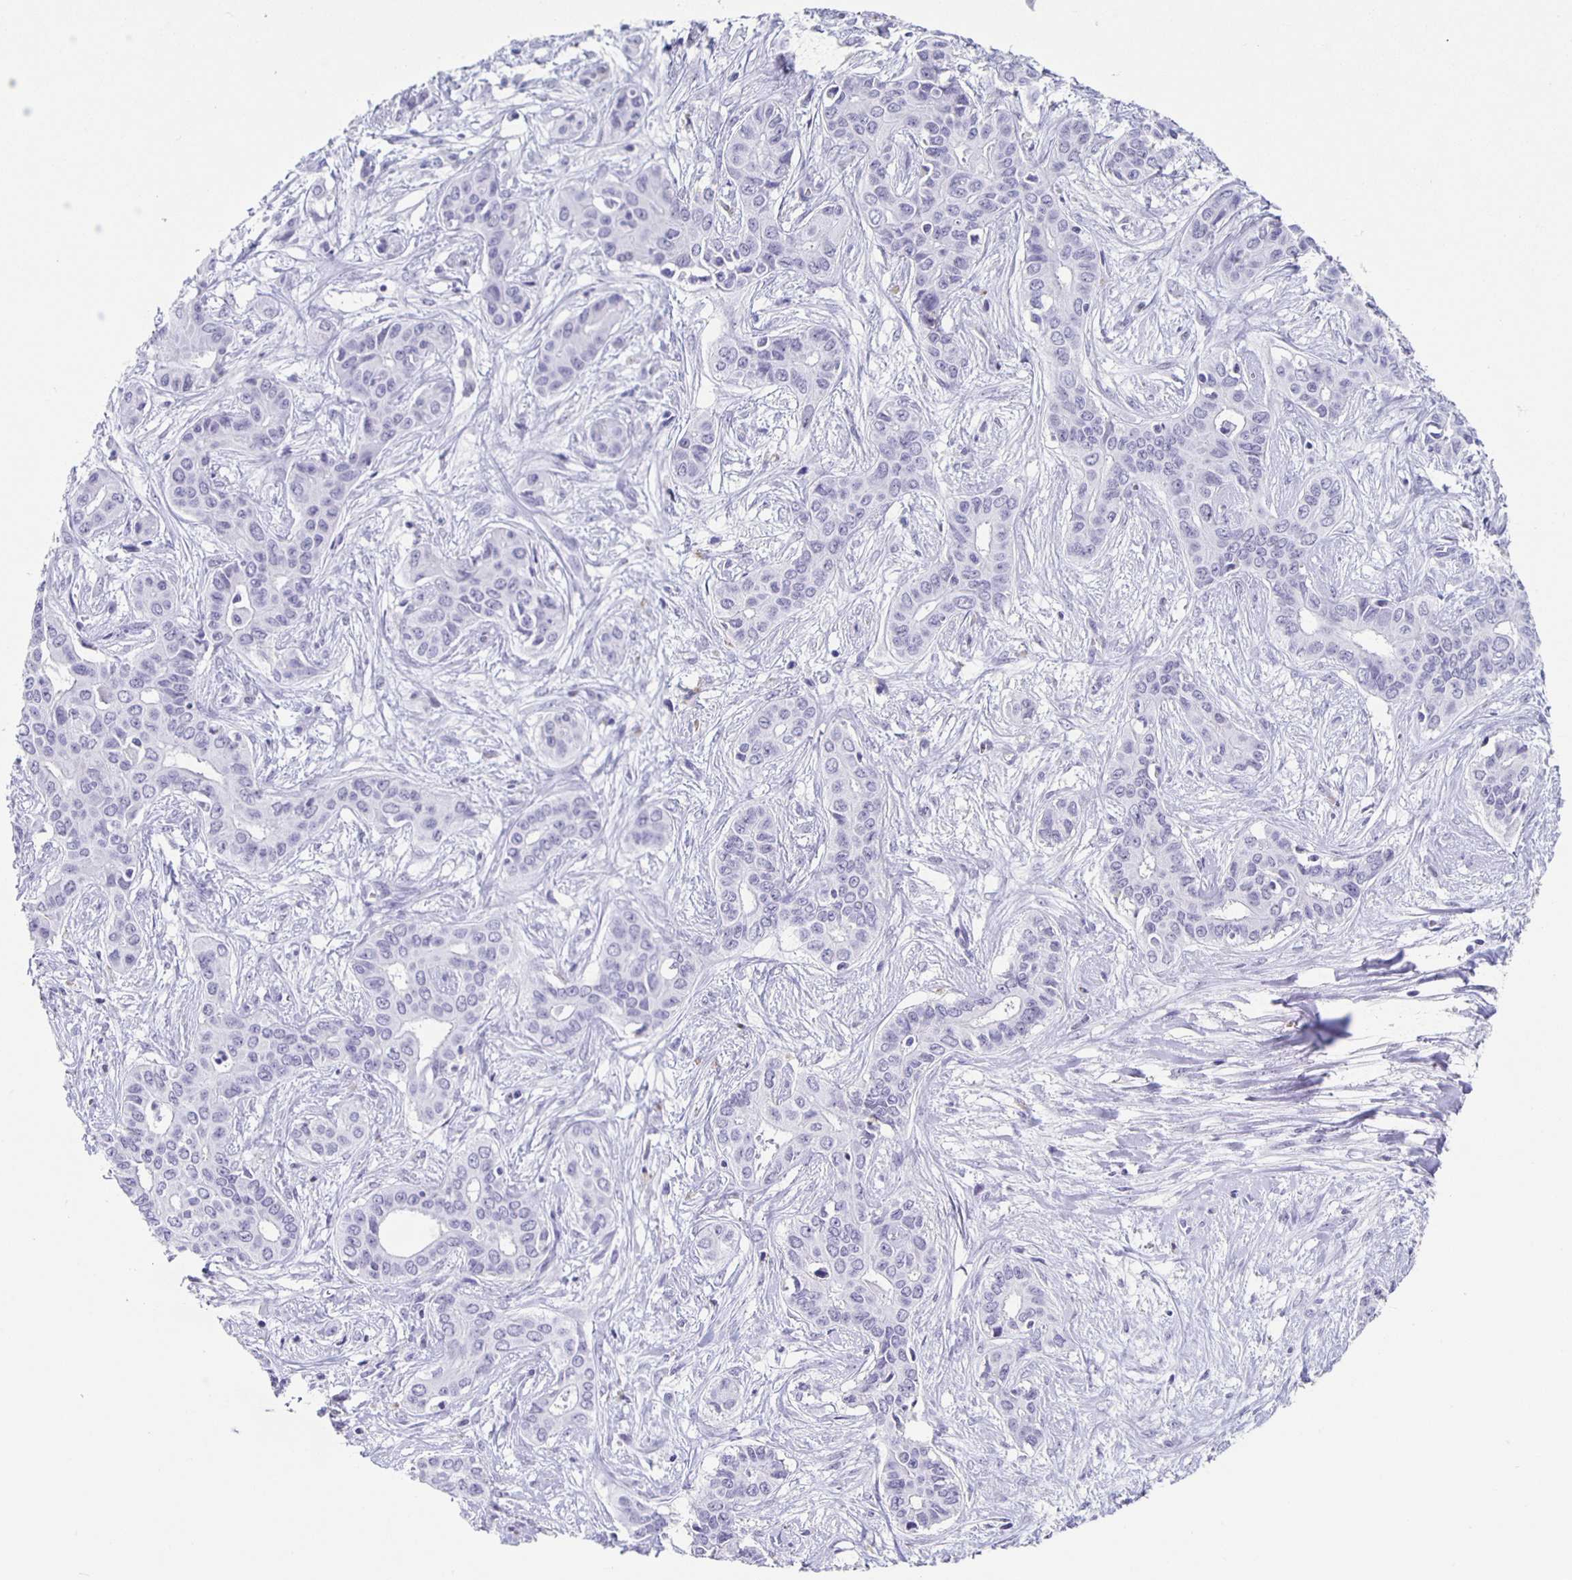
{"staining": {"intensity": "negative", "quantity": "none", "location": "none"}, "tissue": "liver cancer", "cell_type": "Tumor cells", "image_type": "cancer", "snomed": [{"axis": "morphology", "description": "Cholangiocarcinoma"}, {"axis": "topography", "description": "Liver"}], "caption": "High power microscopy micrograph of an immunohistochemistry photomicrograph of liver cholangiocarcinoma, revealing no significant expression in tumor cells. (Stains: DAB immunohistochemistry (IHC) with hematoxylin counter stain, Microscopy: brightfield microscopy at high magnification).", "gene": "TPPP", "patient": {"sex": "female", "age": 65}}